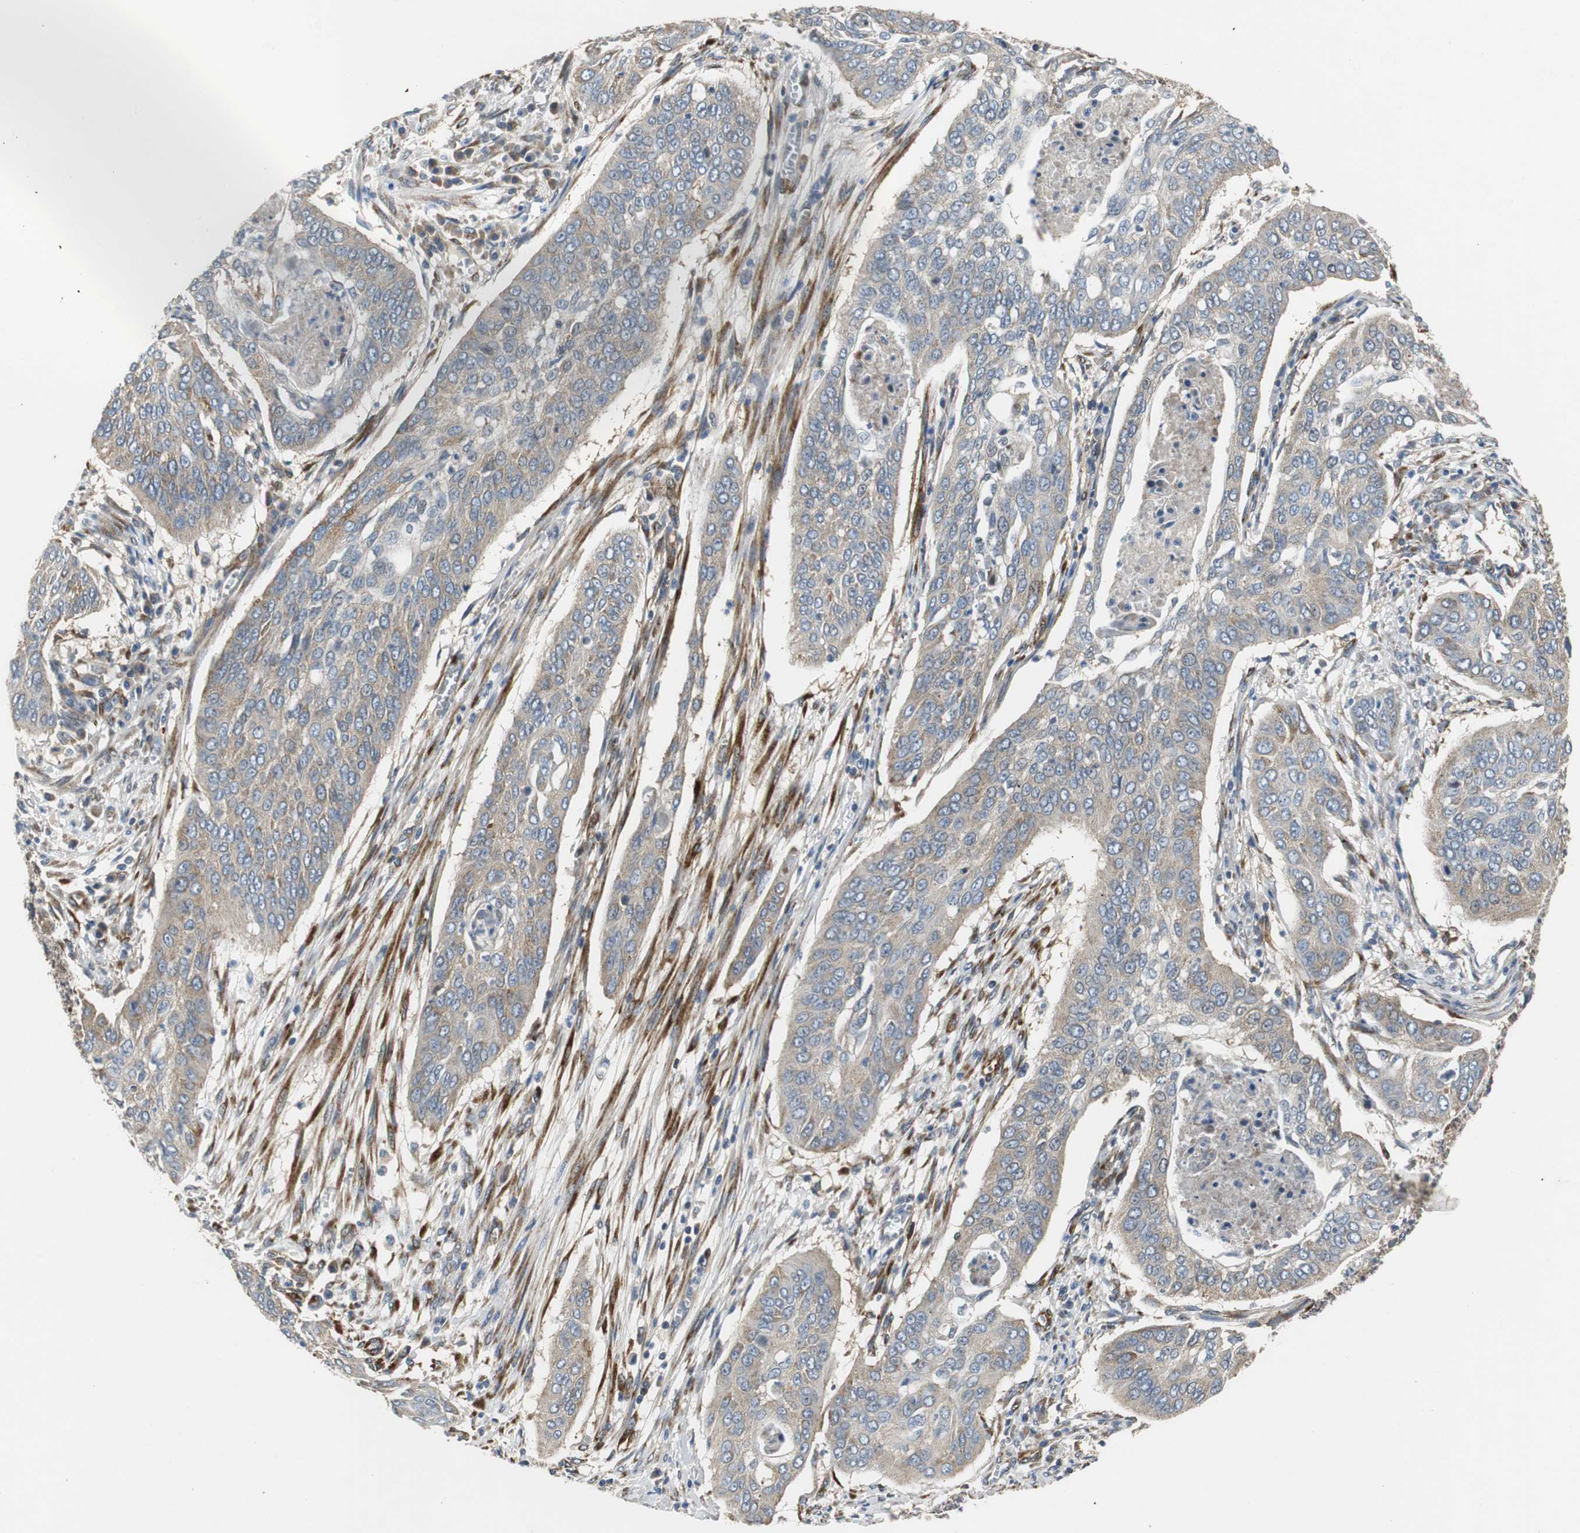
{"staining": {"intensity": "weak", "quantity": ">75%", "location": "cytoplasmic/membranous"}, "tissue": "cervical cancer", "cell_type": "Tumor cells", "image_type": "cancer", "snomed": [{"axis": "morphology", "description": "Squamous cell carcinoma, NOS"}, {"axis": "topography", "description": "Cervix"}], "caption": "Immunohistochemical staining of cervical squamous cell carcinoma shows low levels of weak cytoplasmic/membranous expression in about >75% of tumor cells.", "gene": "ISCU", "patient": {"sex": "female", "age": 39}}